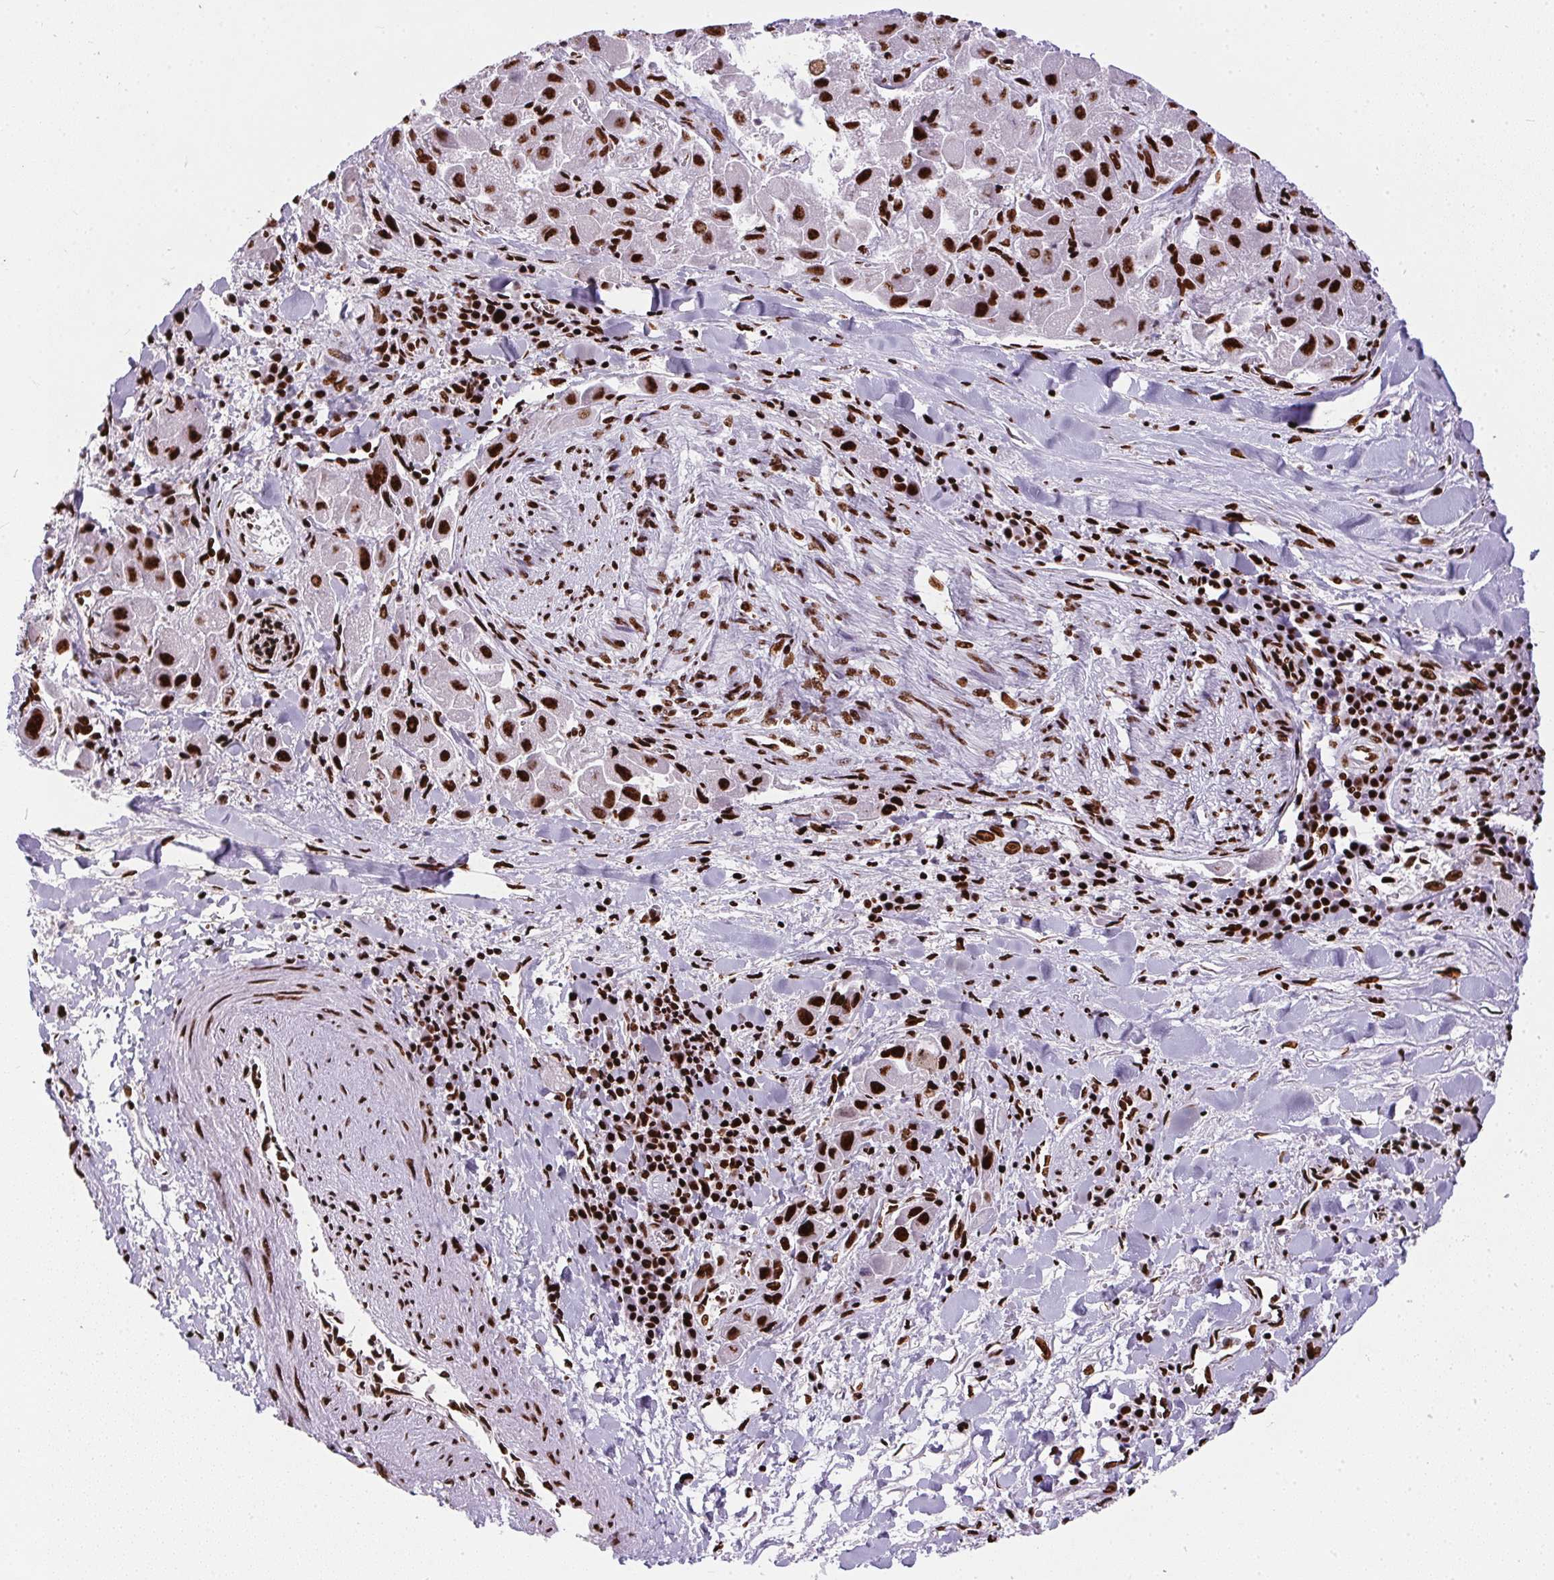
{"staining": {"intensity": "strong", "quantity": ">75%", "location": "nuclear"}, "tissue": "liver cancer", "cell_type": "Tumor cells", "image_type": "cancer", "snomed": [{"axis": "morphology", "description": "Carcinoma, Hepatocellular, NOS"}, {"axis": "topography", "description": "Liver"}], "caption": "The photomicrograph displays immunohistochemical staining of liver cancer (hepatocellular carcinoma). There is strong nuclear positivity is identified in about >75% of tumor cells.", "gene": "PAGE3", "patient": {"sex": "male", "age": 24}}